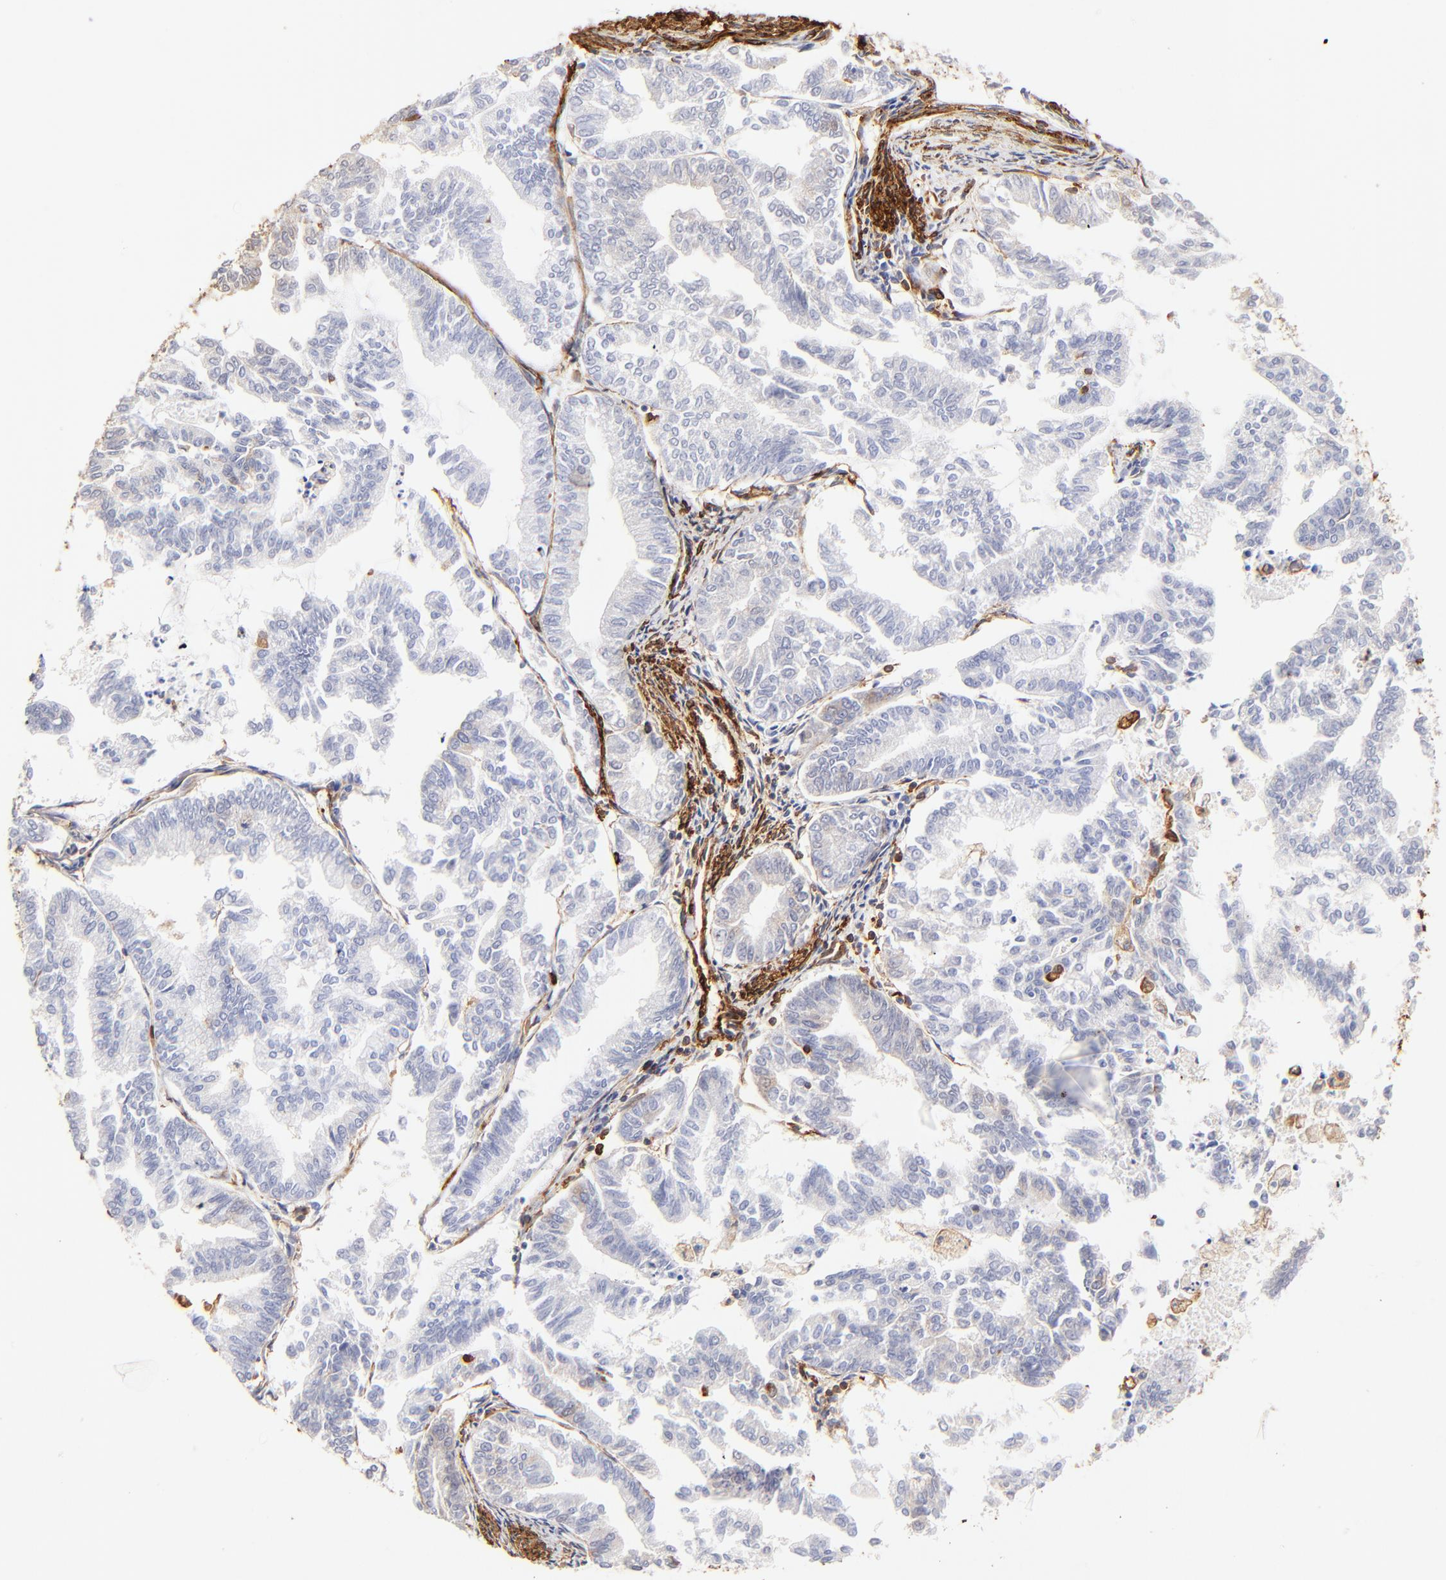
{"staining": {"intensity": "weak", "quantity": "<25%", "location": "cytoplasmic/membranous"}, "tissue": "endometrial cancer", "cell_type": "Tumor cells", "image_type": "cancer", "snomed": [{"axis": "morphology", "description": "Adenocarcinoma, NOS"}, {"axis": "topography", "description": "Endometrium"}], "caption": "This is an IHC histopathology image of human adenocarcinoma (endometrial). There is no staining in tumor cells.", "gene": "FLNA", "patient": {"sex": "female", "age": 79}}